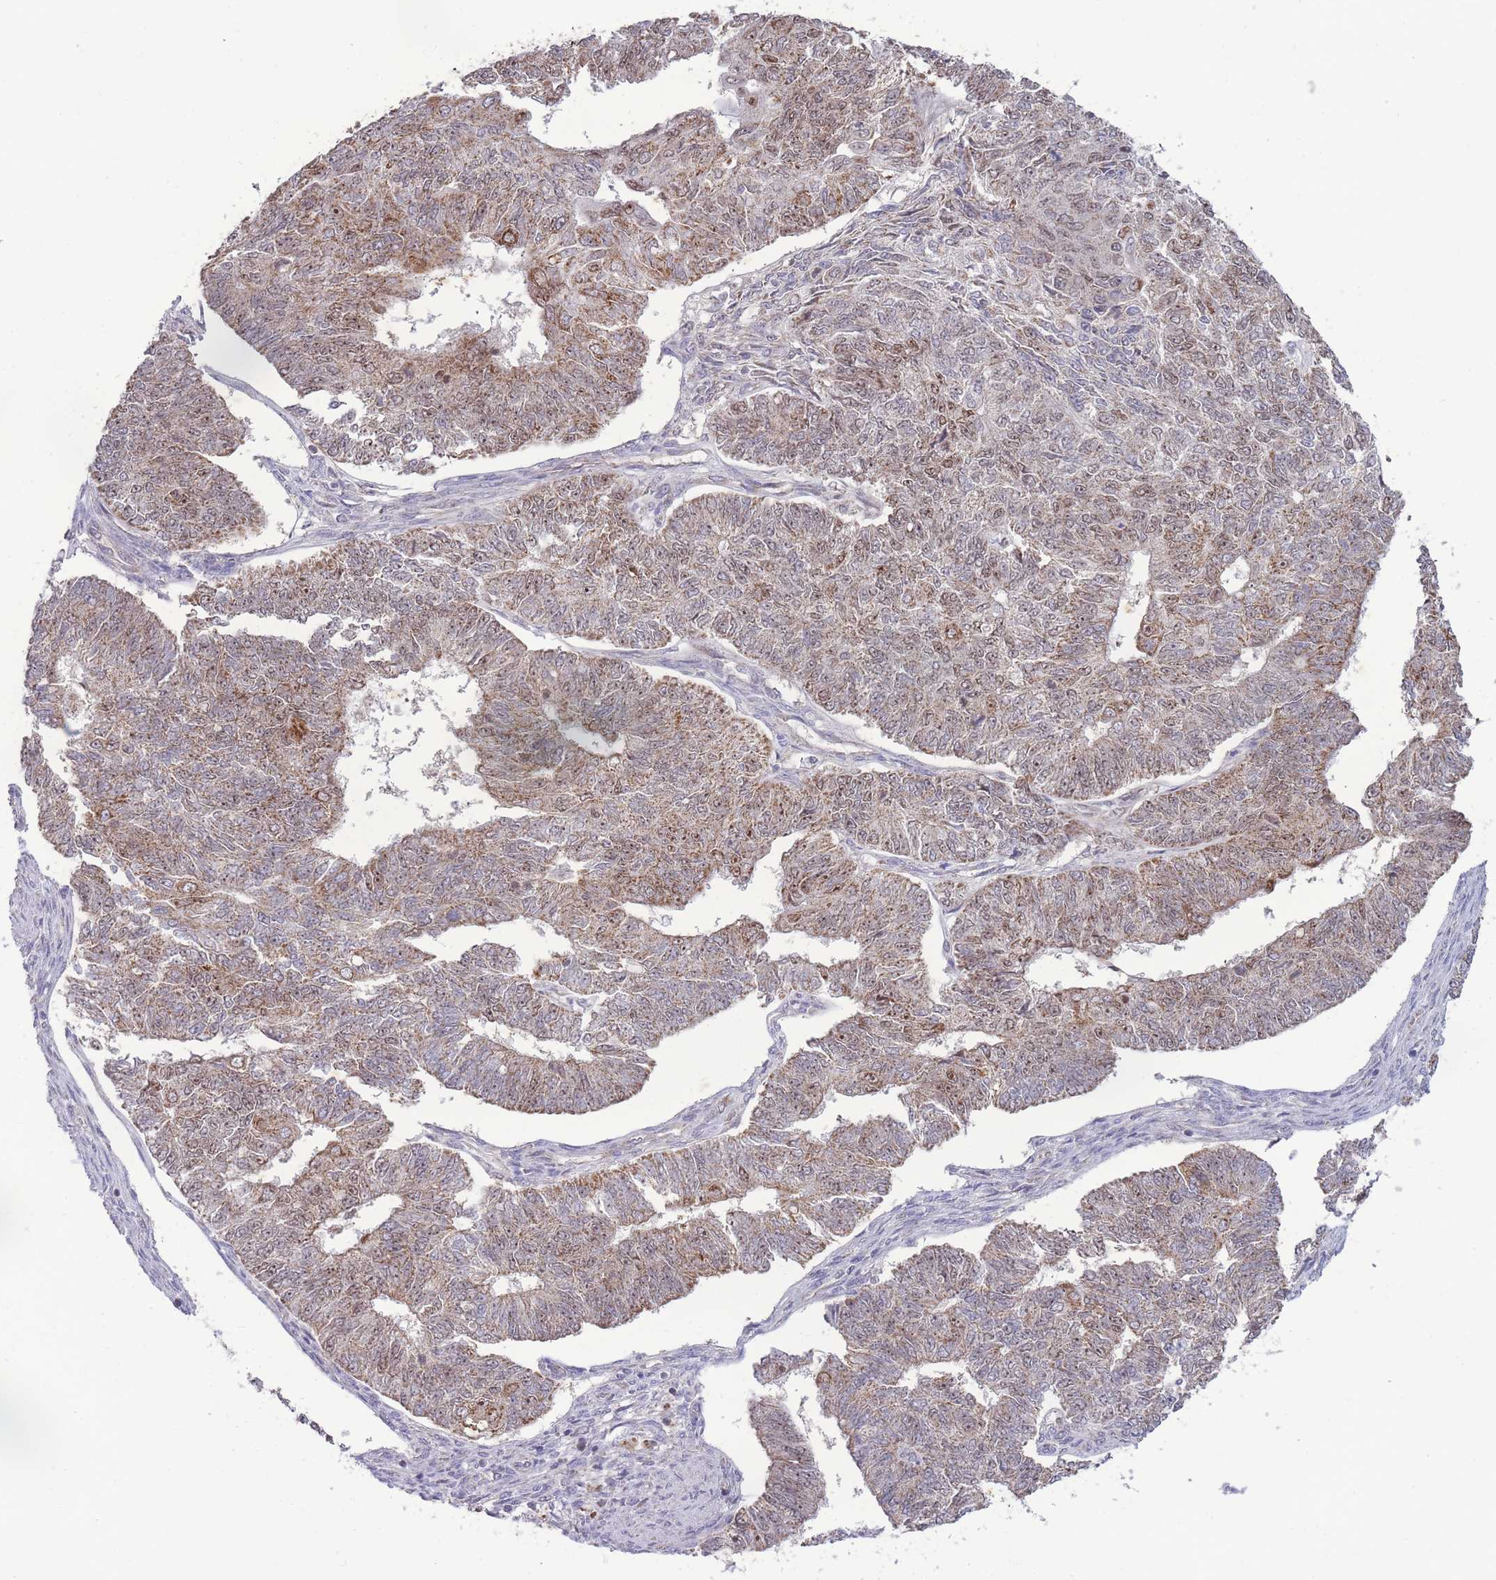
{"staining": {"intensity": "moderate", "quantity": ">75%", "location": "cytoplasmic/membranous"}, "tissue": "endometrial cancer", "cell_type": "Tumor cells", "image_type": "cancer", "snomed": [{"axis": "morphology", "description": "Adenocarcinoma, NOS"}, {"axis": "topography", "description": "Endometrium"}], "caption": "The immunohistochemical stain labels moderate cytoplasmic/membranous positivity in tumor cells of adenocarcinoma (endometrial) tissue.", "gene": "MCIDAS", "patient": {"sex": "female", "age": 32}}